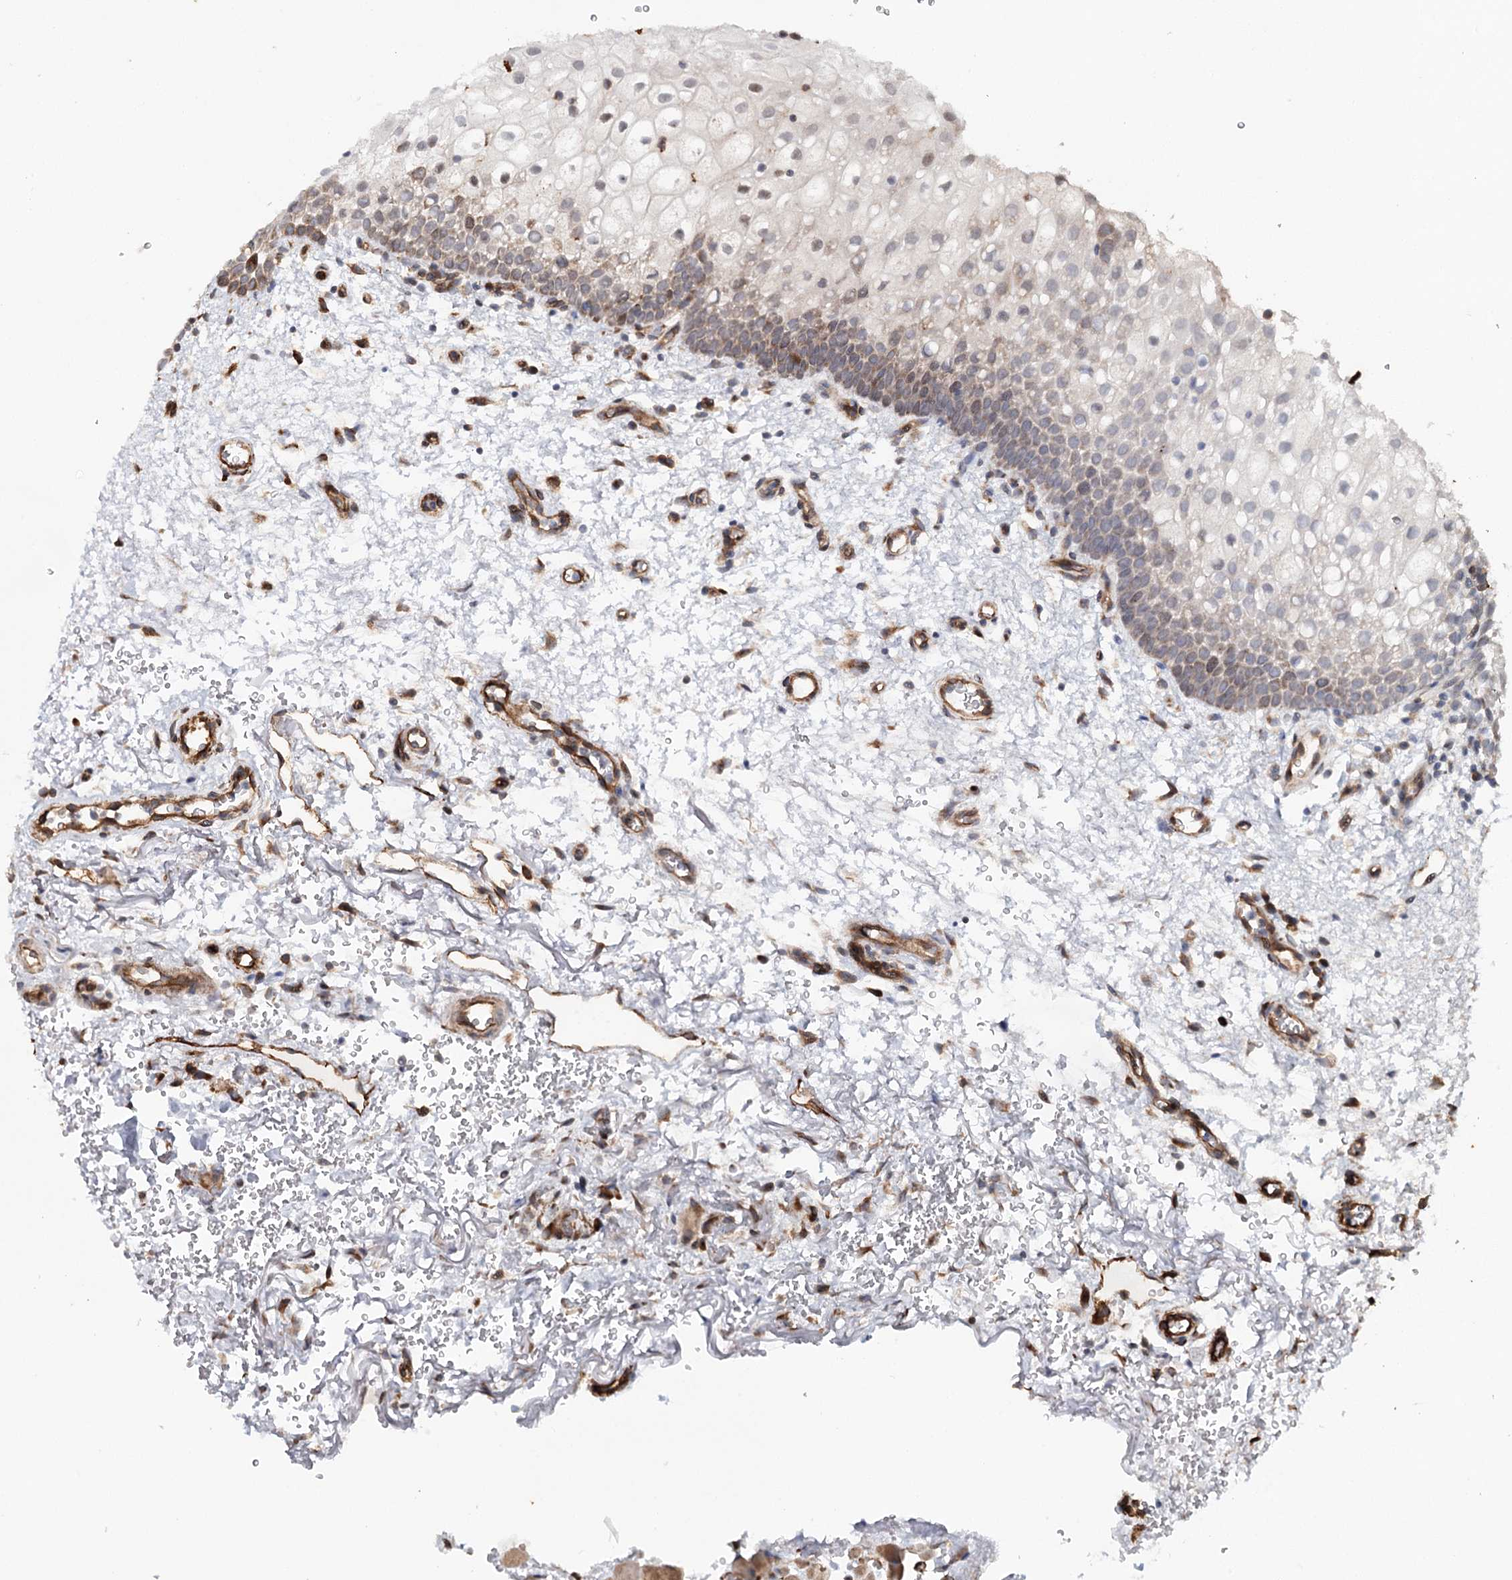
{"staining": {"intensity": "strong", "quantity": "25%-75%", "location": "cytoplasmic/membranous"}, "tissue": "oral mucosa", "cell_type": "Squamous epithelial cells", "image_type": "normal", "snomed": [{"axis": "morphology", "description": "Normal tissue, NOS"}, {"axis": "morphology", "description": "Squamous cell carcinoma, NOS"}, {"axis": "topography", "description": "Oral tissue"}, {"axis": "topography", "description": "Head-Neck"}], "caption": "A high amount of strong cytoplasmic/membranous staining is appreciated in approximately 25%-75% of squamous epithelial cells in unremarkable oral mucosa.", "gene": "MKNK1", "patient": {"sex": "male", "age": 68}}